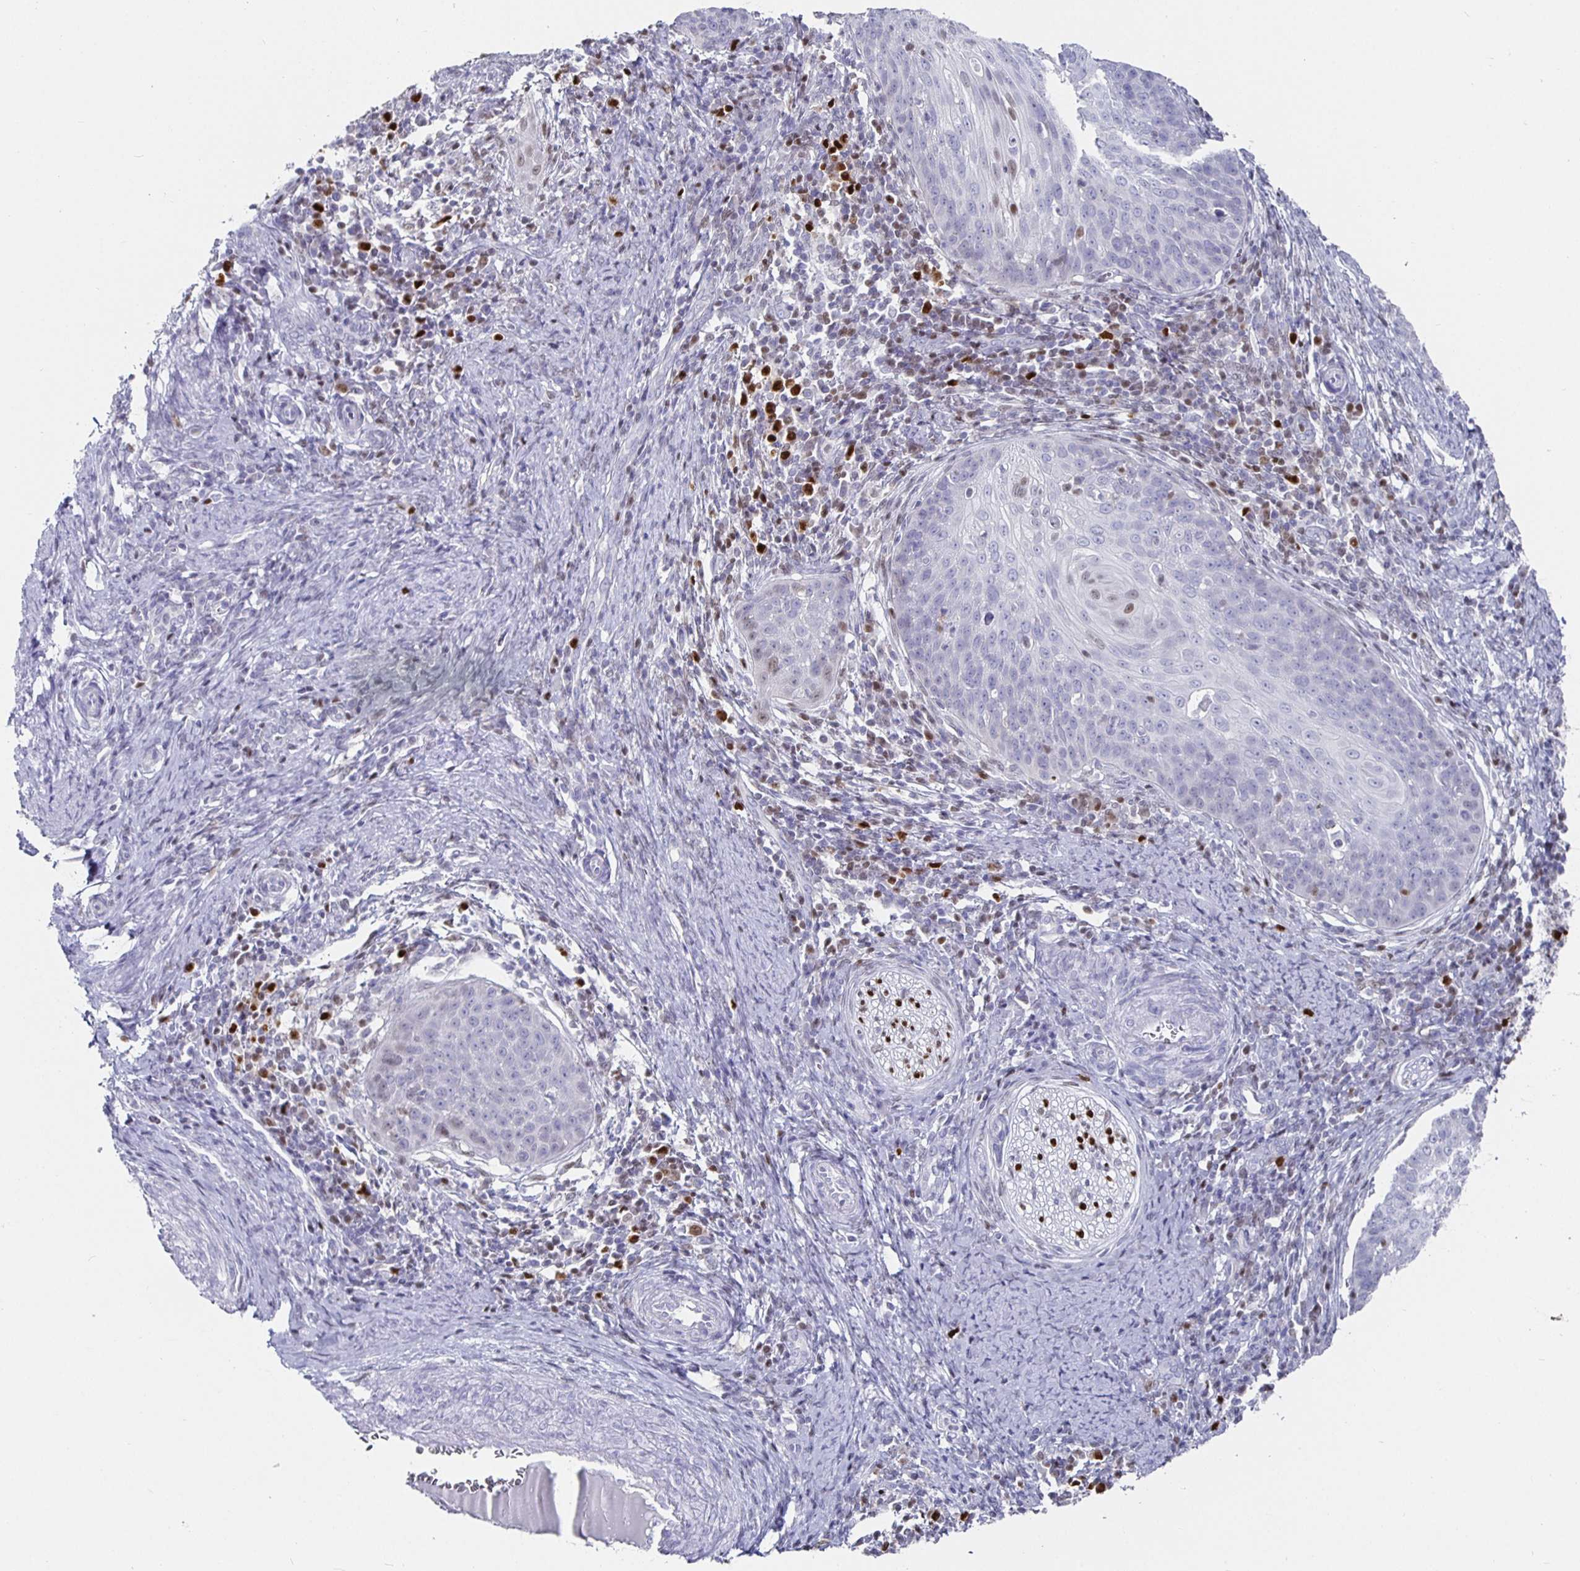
{"staining": {"intensity": "moderate", "quantity": "<25%", "location": "nuclear"}, "tissue": "cervical cancer", "cell_type": "Tumor cells", "image_type": "cancer", "snomed": [{"axis": "morphology", "description": "Squamous cell carcinoma, NOS"}, {"axis": "topography", "description": "Cervix"}], "caption": "The immunohistochemical stain labels moderate nuclear staining in tumor cells of cervical cancer (squamous cell carcinoma) tissue. Using DAB (brown) and hematoxylin (blue) stains, captured at high magnification using brightfield microscopy.", "gene": "RUNX2", "patient": {"sex": "female", "age": 30}}